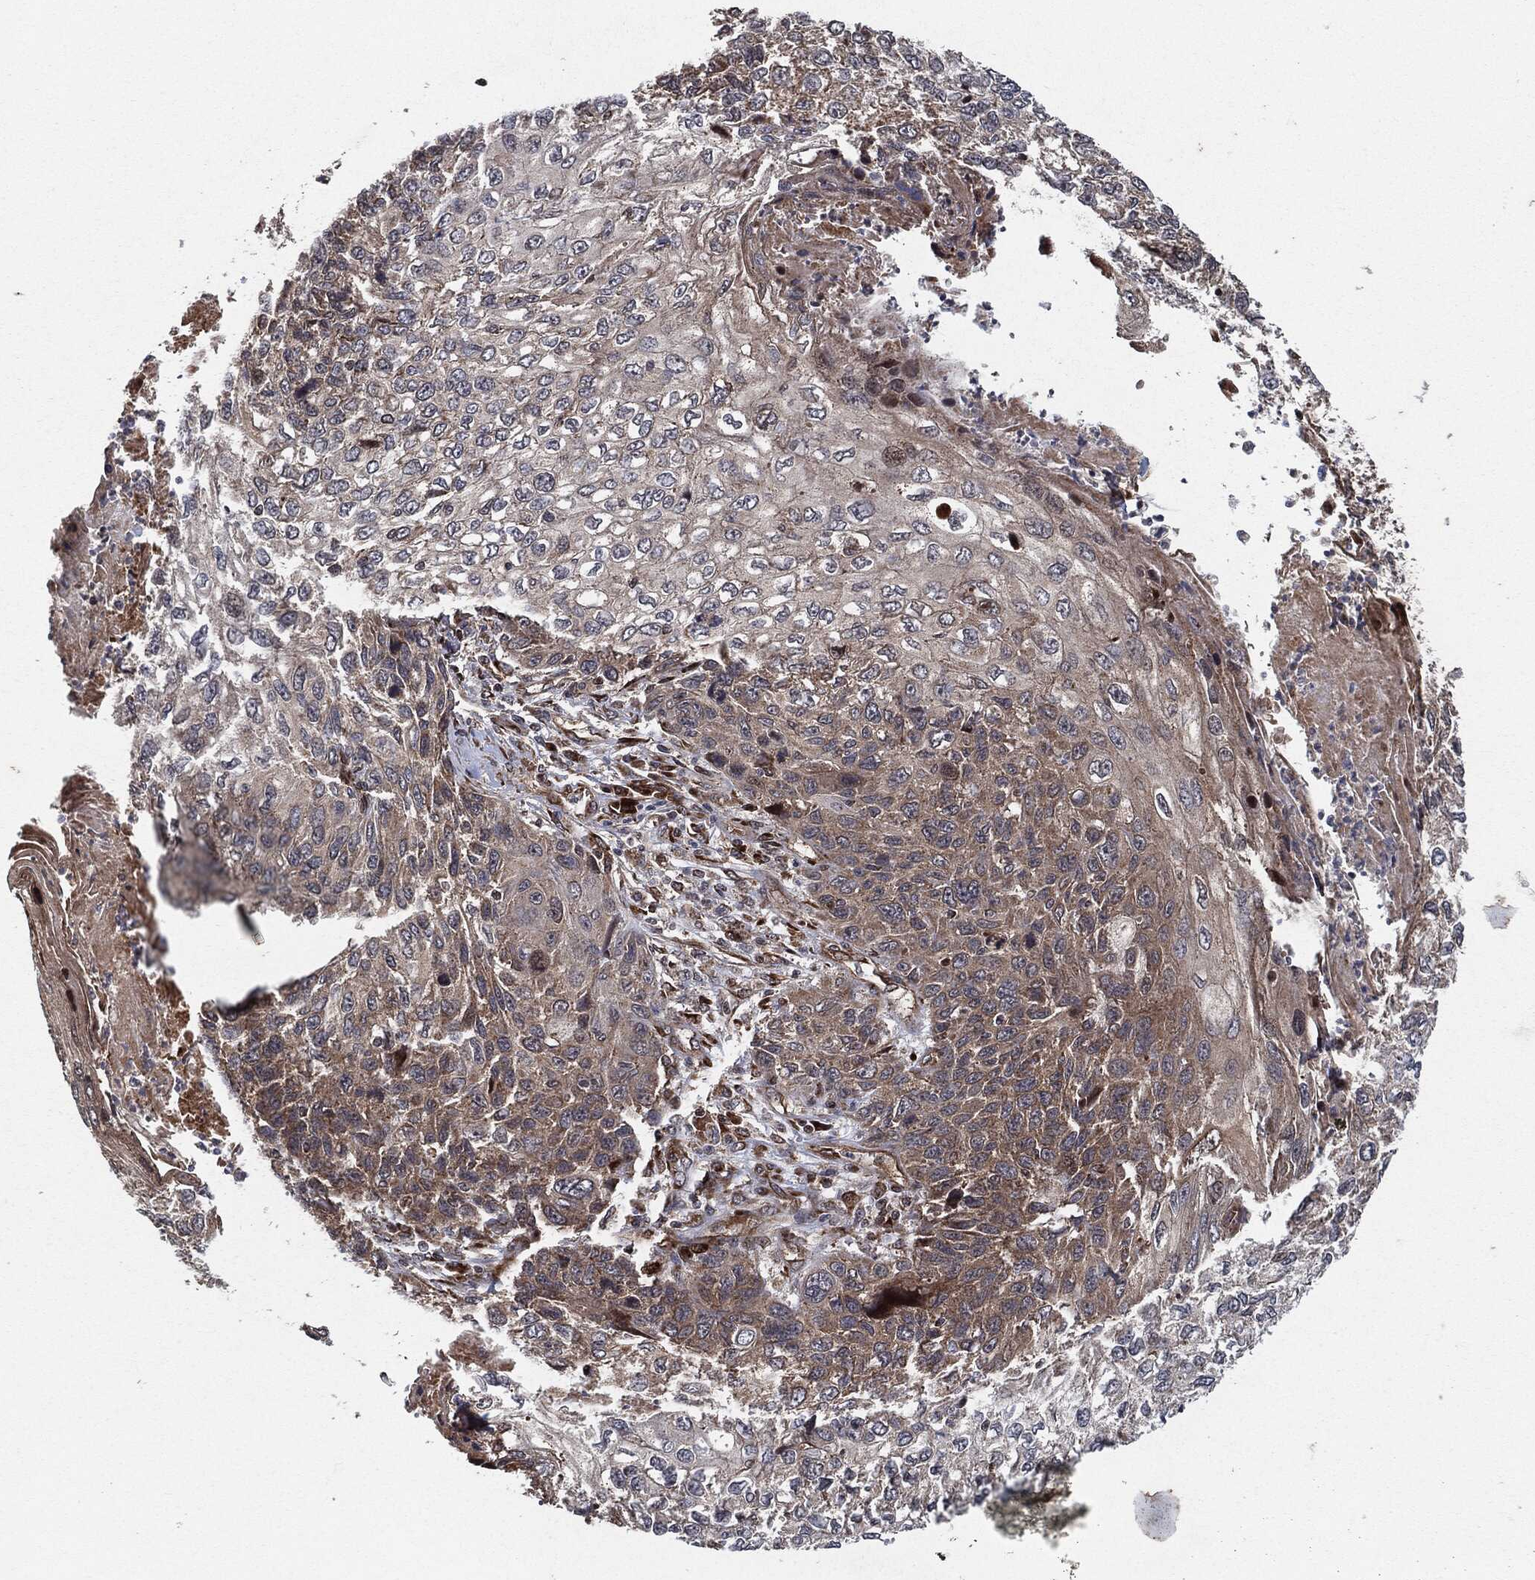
{"staining": {"intensity": "weak", "quantity": "25%-75%", "location": "cytoplasmic/membranous"}, "tissue": "skin cancer", "cell_type": "Tumor cells", "image_type": "cancer", "snomed": [{"axis": "morphology", "description": "Squamous cell carcinoma, NOS"}, {"axis": "topography", "description": "Skin"}], "caption": "Immunohistochemical staining of human skin cancer (squamous cell carcinoma) displays weak cytoplasmic/membranous protein staining in about 25%-75% of tumor cells.", "gene": "BCAR1", "patient": {"sex": "male", "age": 92}}